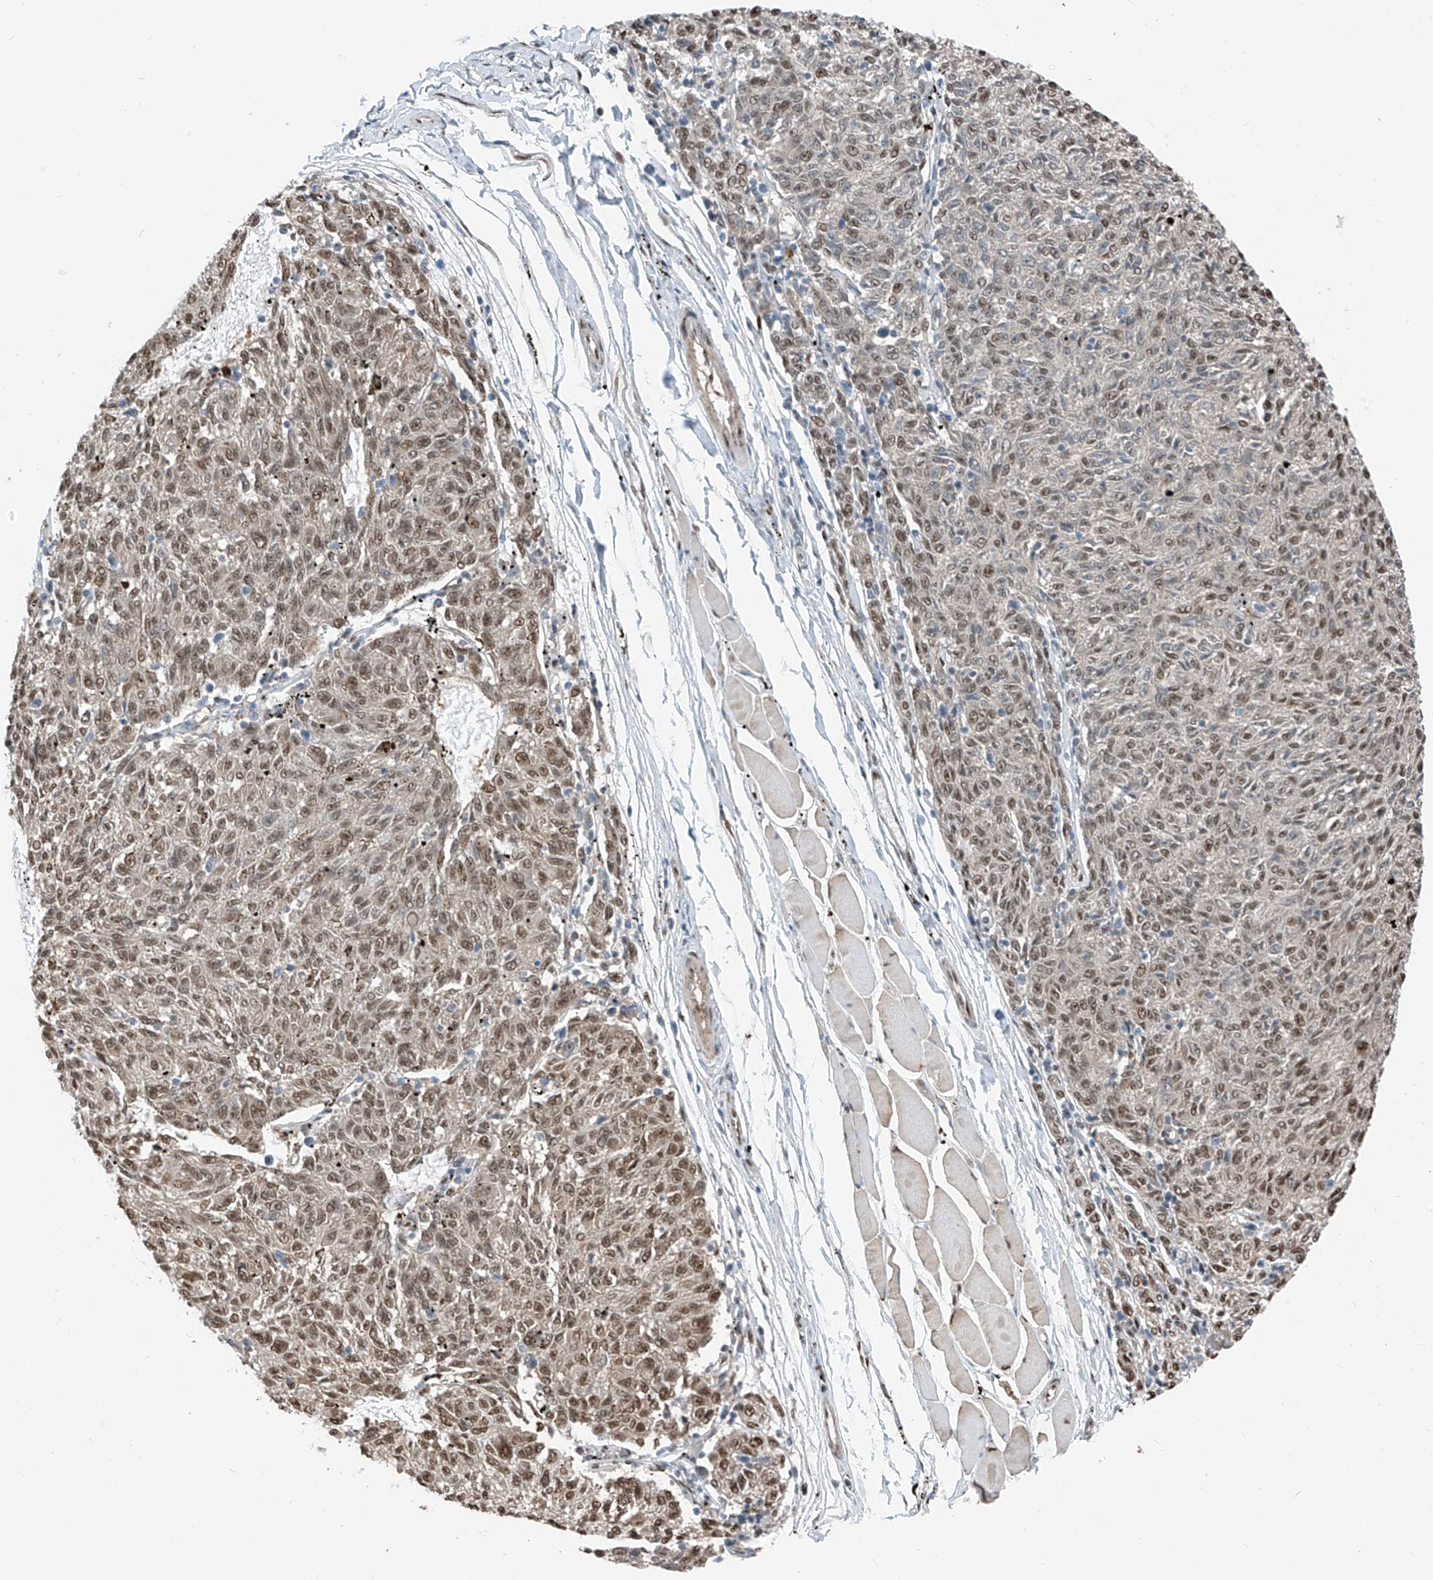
{"staining": {"intensity": "moderate", "quantity": ">75%", "location": "nuclear"}, "tissue": "melanoma", "cell_type": "Tumor cells", "image_type": "cancer", "snomed": [{"axis": "morphology", "description": "Malignant melanoma, NOS"}, {"axis": "topography", "description": "Skin"}], "caption": "Malignant melanoma tissue shows moderate nuclear expression in approximately >75% of tumor cells", "gene": "RBP7", "patient": {"sex": "female", "age": 72}}